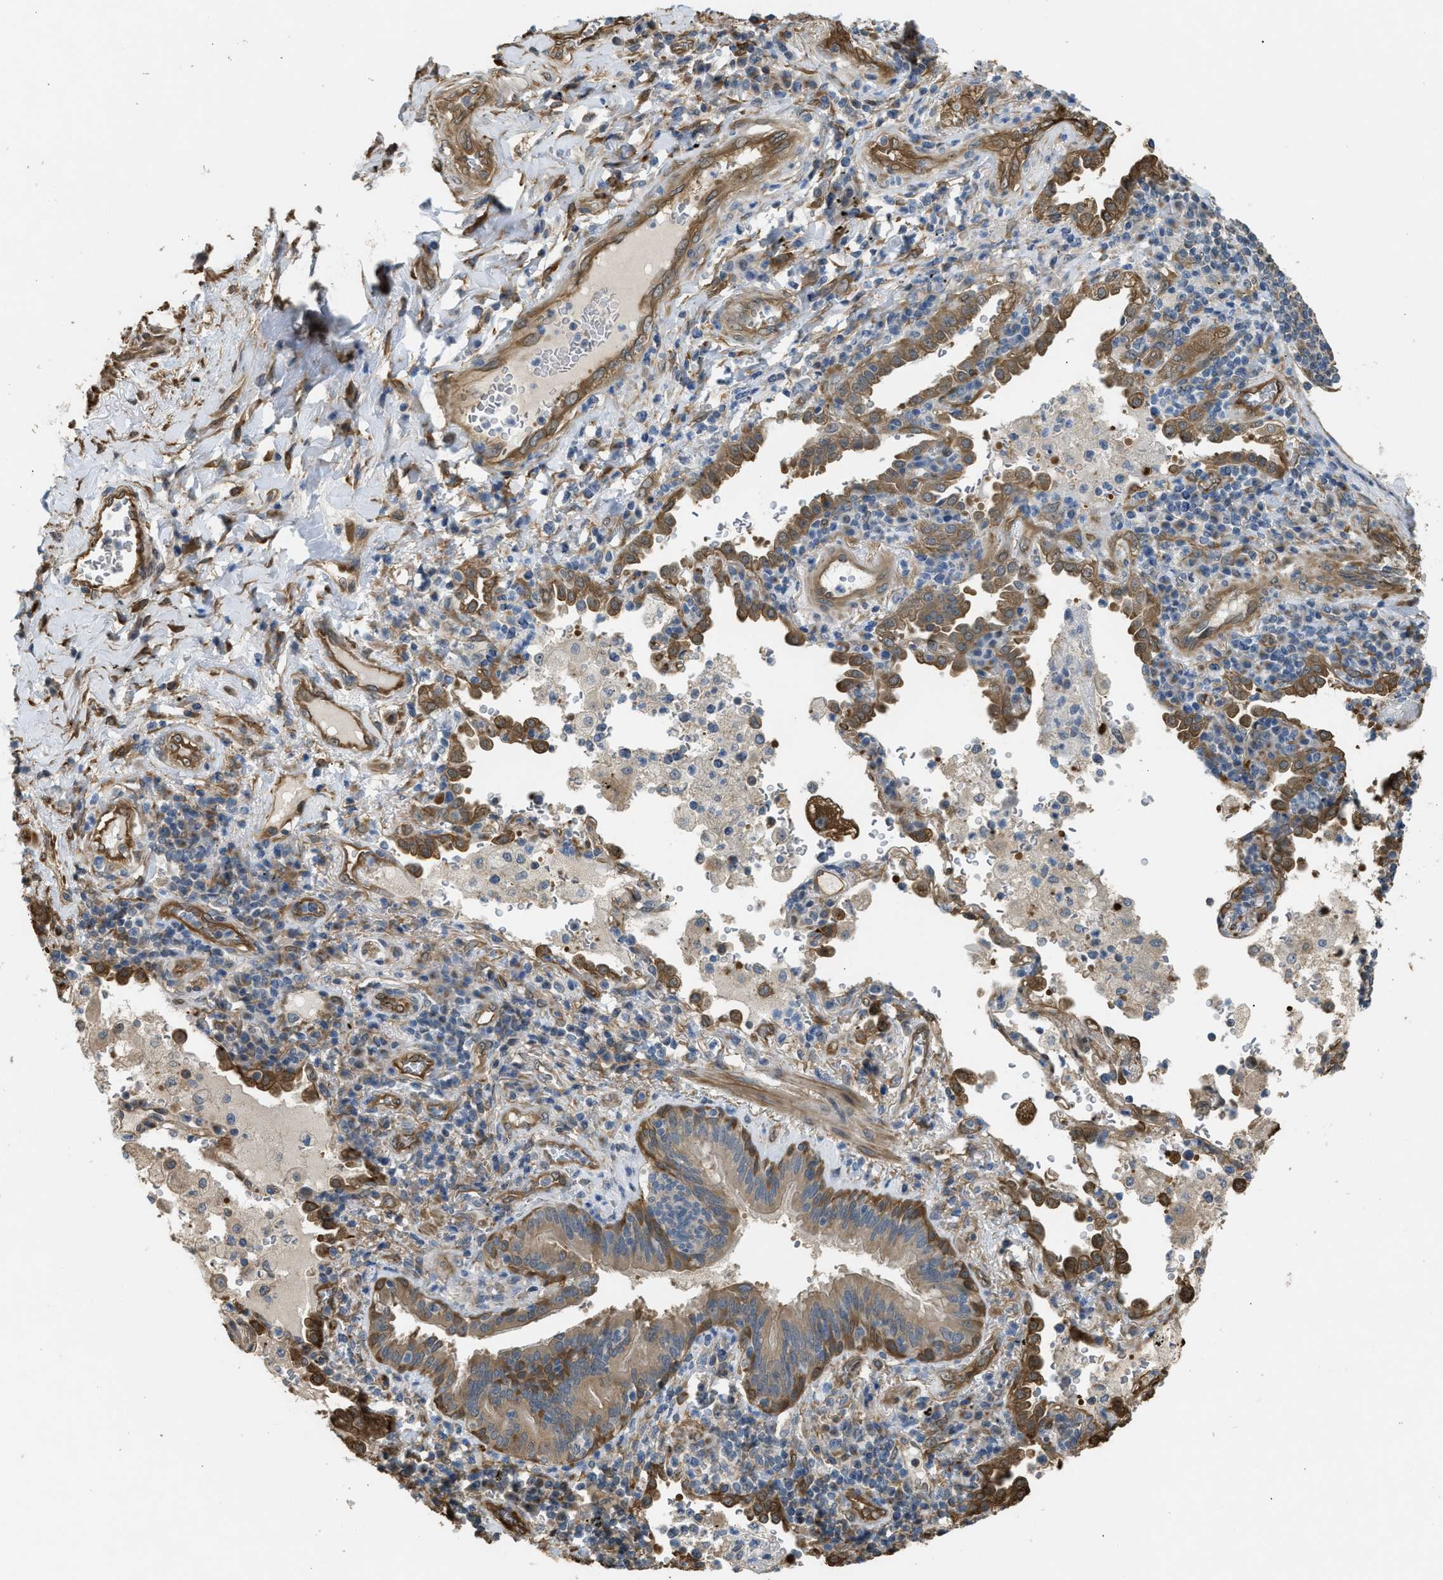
{"staining": {"intensity": "moderate", "quantity": ">75%", "location": "cytoplasmic/membranous"}, "tissue": "lung cancer", "cell_type": "Tumor cells", "image_type": "cancer", "snomed": [{"axis": "morphology", "description": "Adenocarcinoma, NOS"}, {"axis": "topography", "description": "Lung"}], "caption": "The micrograph displays staining of lung adenocarcinoma, revealing moderate cytoplasmic/membranous protein staining (brown color) within tumor cells.", "gene": "BAG3", "patient": {"sex": "male", "age": 64}}